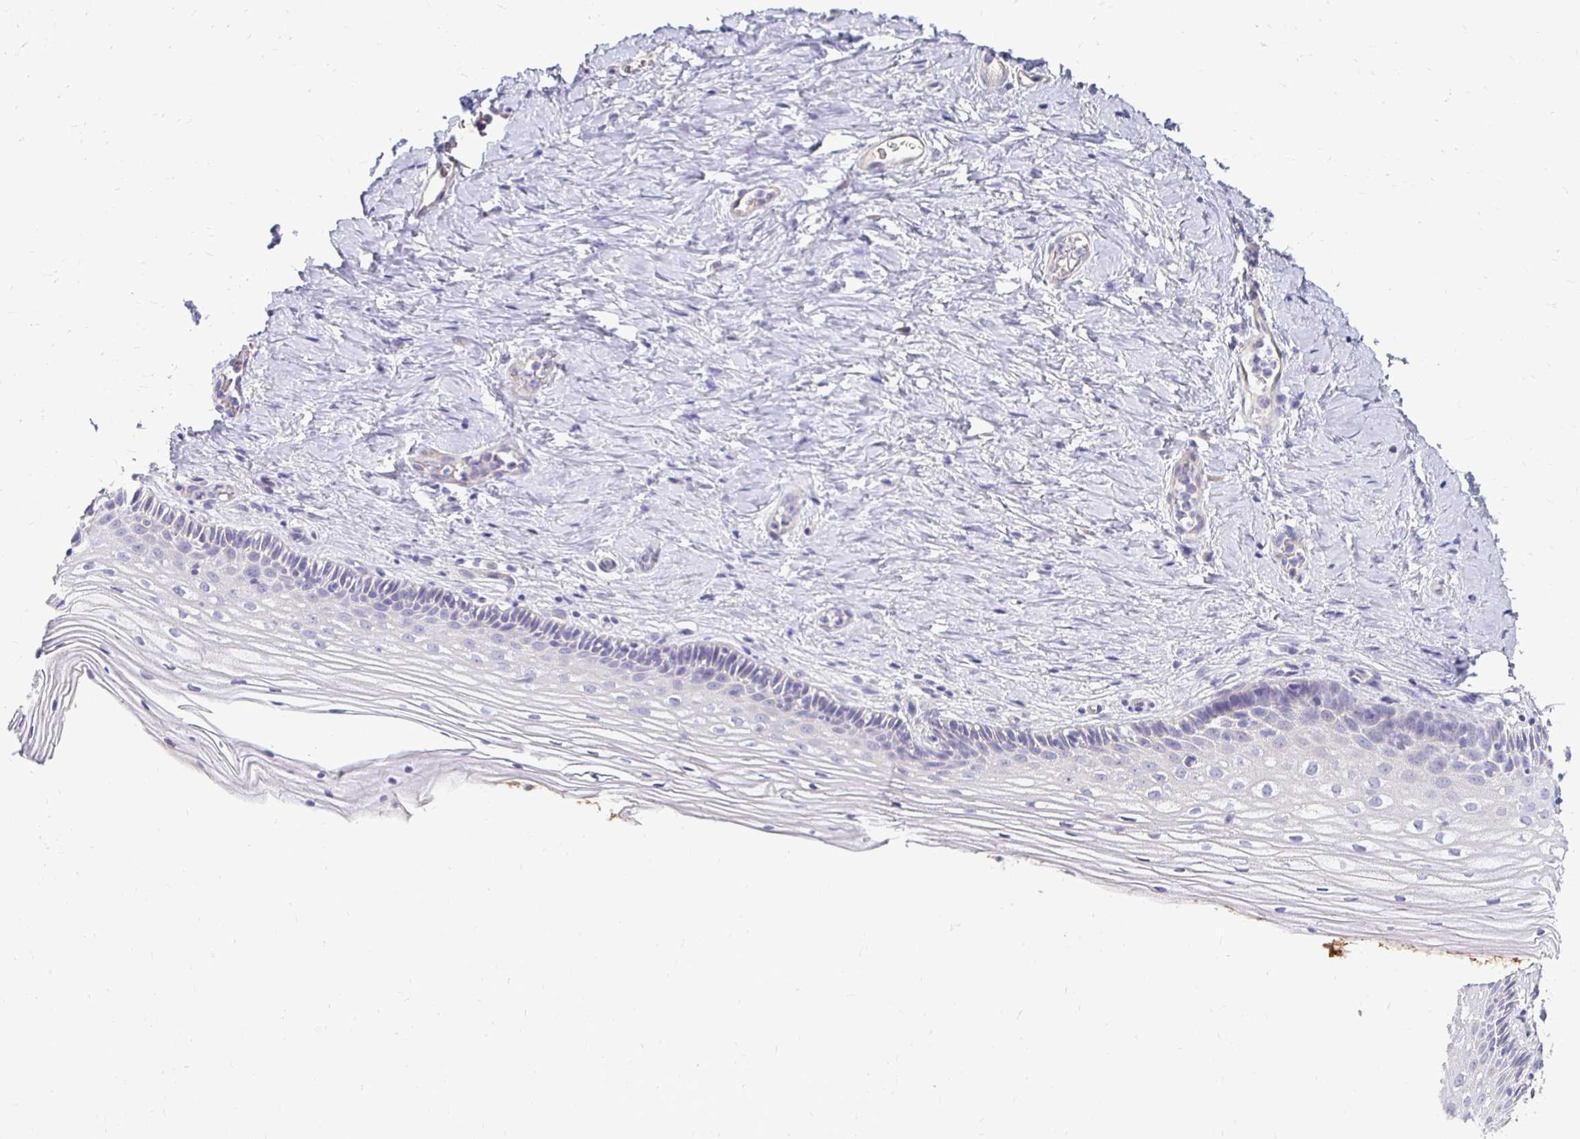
{"staining": {"intensity": "negative", "quantity": "none", "location": "none"}, "tissue": "vagina", "cell_type": "Squamous epithelial cells", "image_type": "normal", "snomed": [{"axis": "morphology", "description": "Normal tissue, NOS"}, {"axis": "topography", "description": "Vagina"}], "caption": "Protein analysis of unremarkable vagina reveals no significant positivity in squamous epithelial cells. (Stains: DAB (3,3'-diaminobenzidine) immunohistochemistry (IHC) with hematoxylin counter stain, Microscopy: brightfield microscopy at high magnification).", "gene": "AKAP6", "patient": {"sex": "female", "age": 45}}